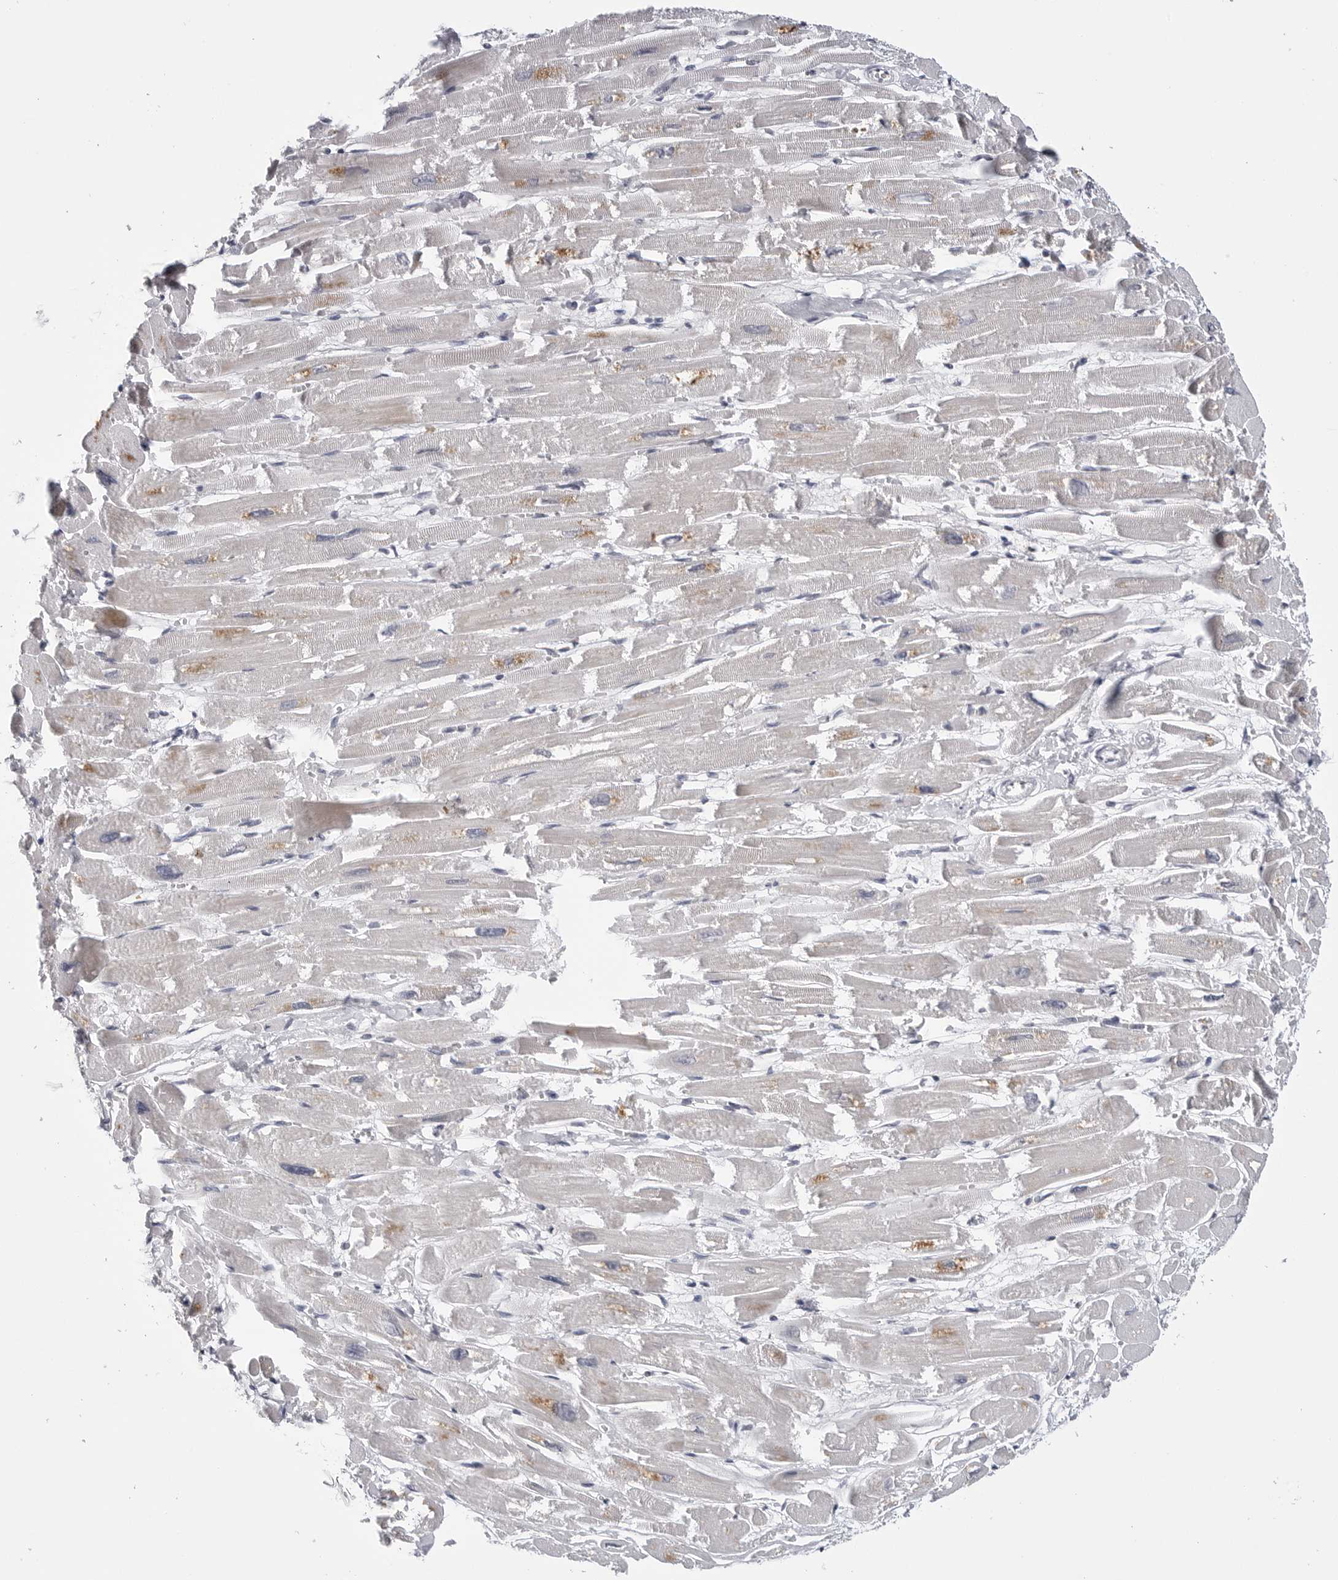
{"staining": {"intensity": "moderate", "quantity": "<25%", "location": "cytoplasmic/membranous"}, "tissue": "heart muscle", "cell_type": "Cardiomyocytes", "image_type": "normal", "snomed": [{"axis": "morphology", "description": "Normal tissue, NOS"}, {"axis": "topography", "description": "Heart"}], "caption": "Immunohistochemistry (IHC) of normal human heart muscle shows low levels of moderate cytoplasmic/membranous staining in approximately <25% of cardiomyocytes.", "gene": "CDK20", "patient": {"sex": "male", "age": 54}}